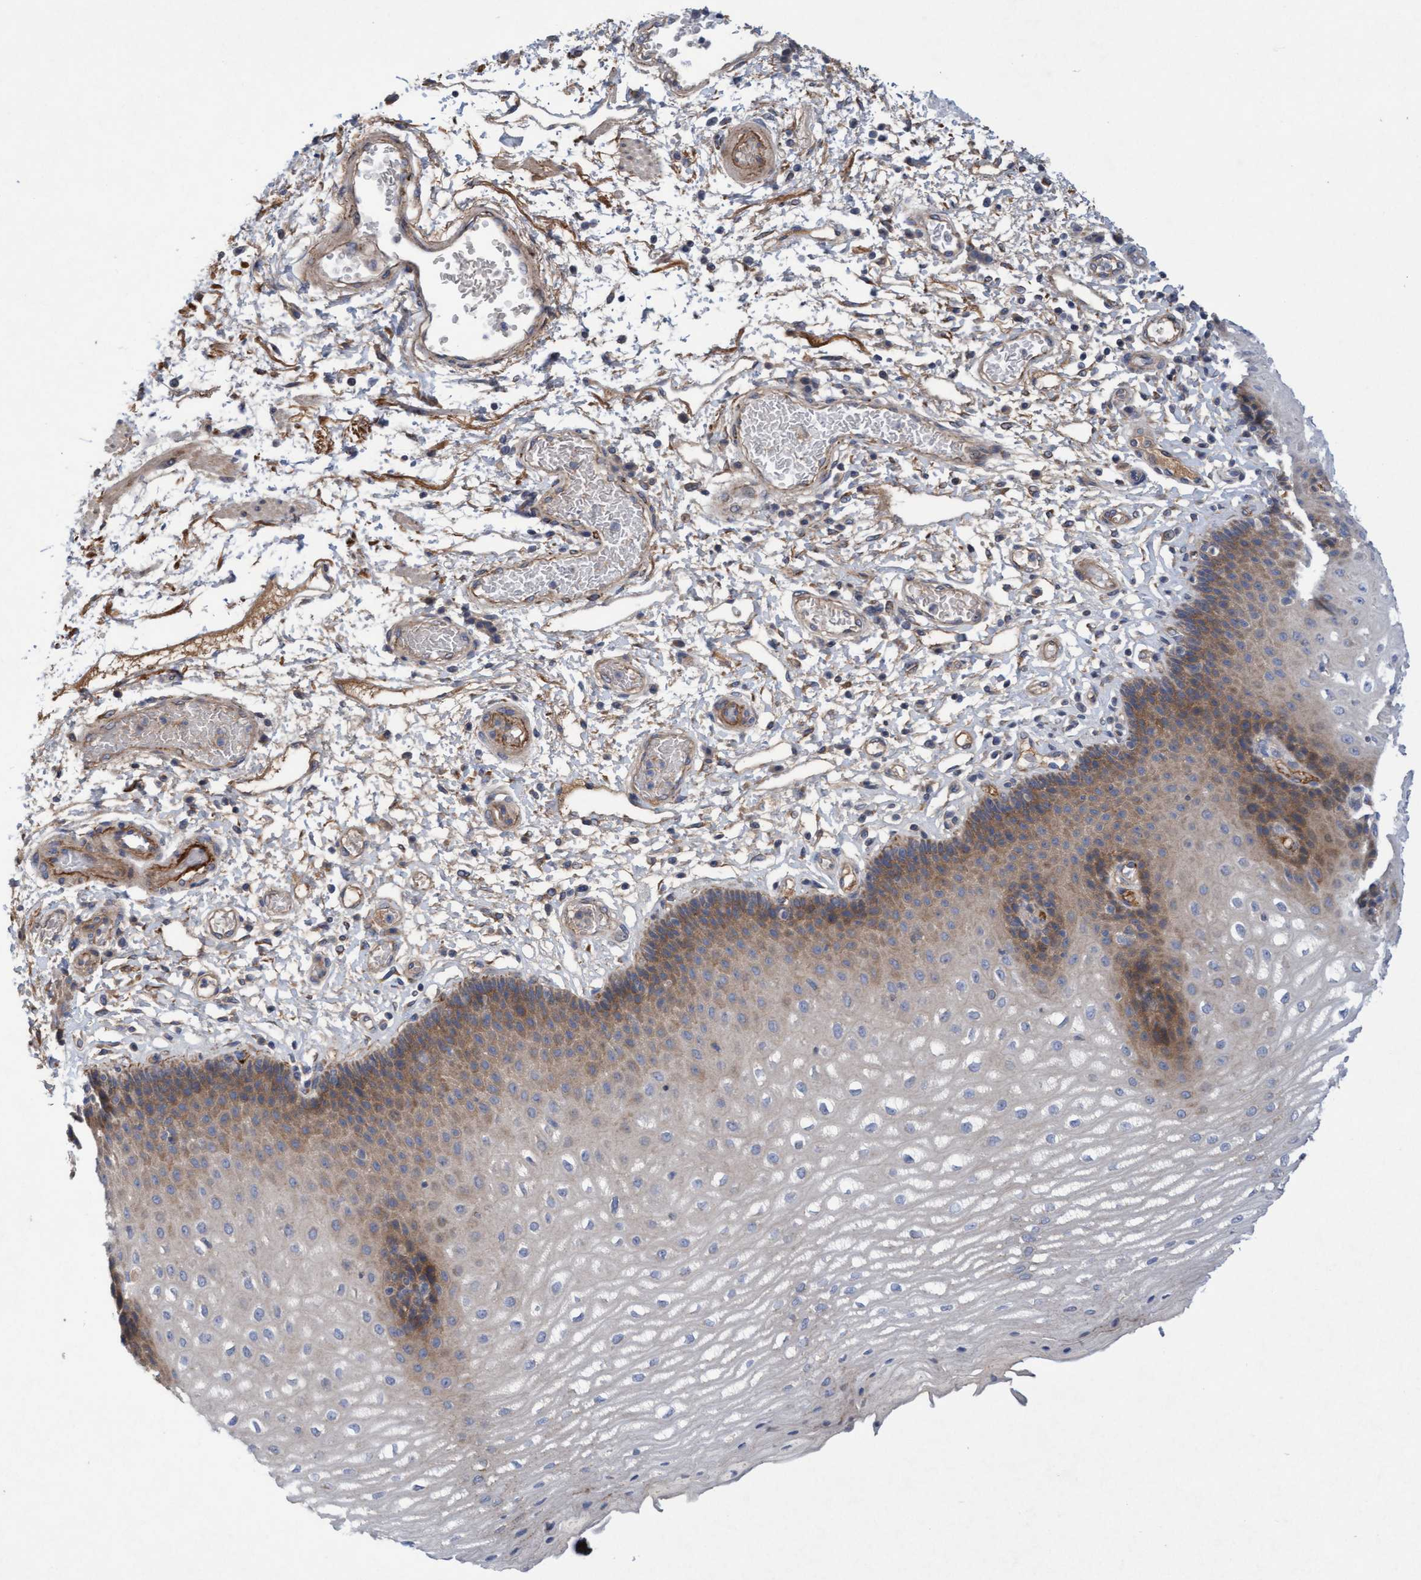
{"staining": {"intensity": "moderate", "quantity": "25%-75%", "location": "cytoplasmic/membranous"}, "tissue": "esophagus", "cell_type": "Squamous epithelial cells", "image_type": "normal", "snomed": [{"axis": "morphology", "description": "Normal tissue, NOS"}, {"axis": "topography", "description": "Esophagus"}], "caption": "Immunohistochemical staining of benign human esophagus displays 25%-75% levels of moderate cytoplasmic/membranous protein staining in approximately 25%-75% of squamous epithelial cells. (Brightfield microscopy of DAB IHC at high magnification).", "gene": "DDHD2", "patient": {"sex": "male", "age": 54}}